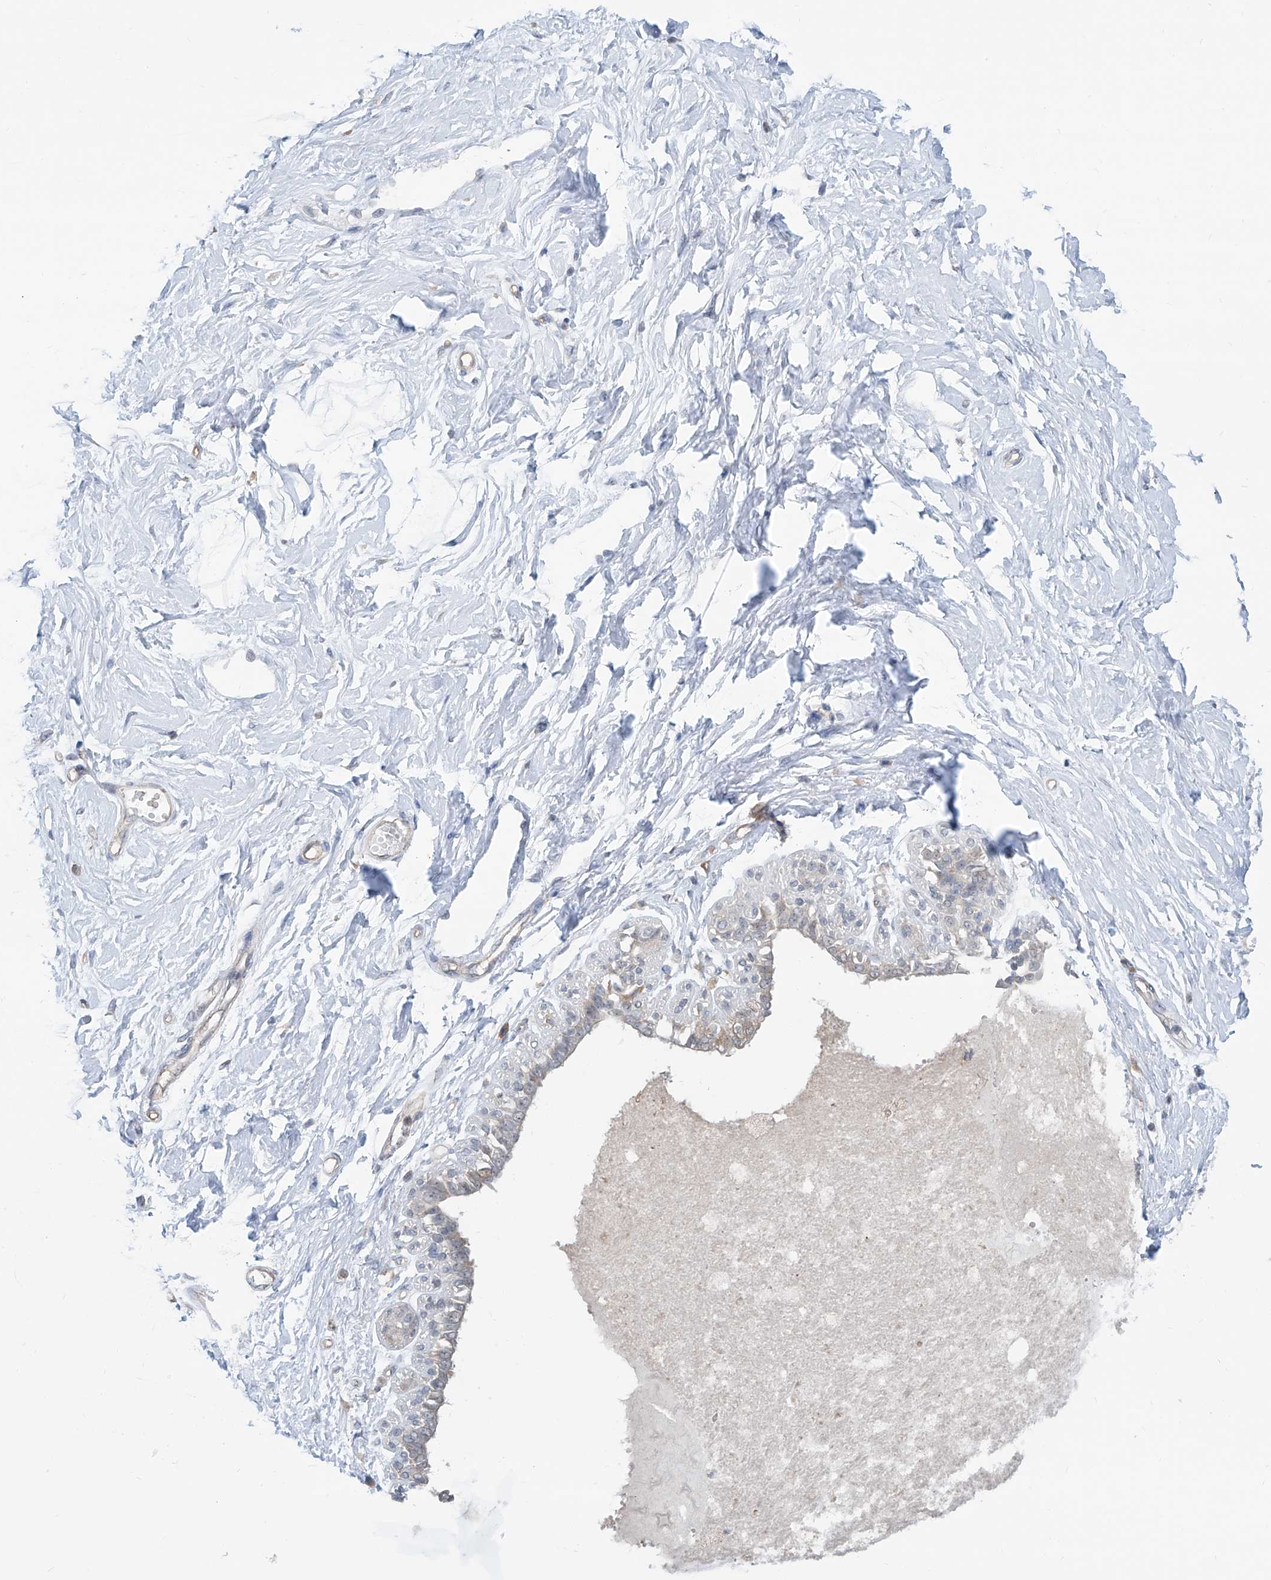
{"staining": {"intensity": "negative", "quantity": "none", "location": "none"}, "tissue": "breast", "cell_type": "Adipocytes", "image_type": "normal", "snomed": [{"axis": "morphology", "description": "Normal tissue, NOS"}, {"axis": "topography", "description": "Breast"}], "caption": "High magnification brightfield microscopy of benign breast stained with DAB (3,3'-diaminobenzidine) (brown) and counterstained with hematoxylin (blue): adipocytes show no significant positivity. (DAB (3,3'-diaminobenzidine) immunohistochemistry with hematoxylin counter stain).", "gene": "KCNK10", "patient": {"sex": "female", "age": 45}}